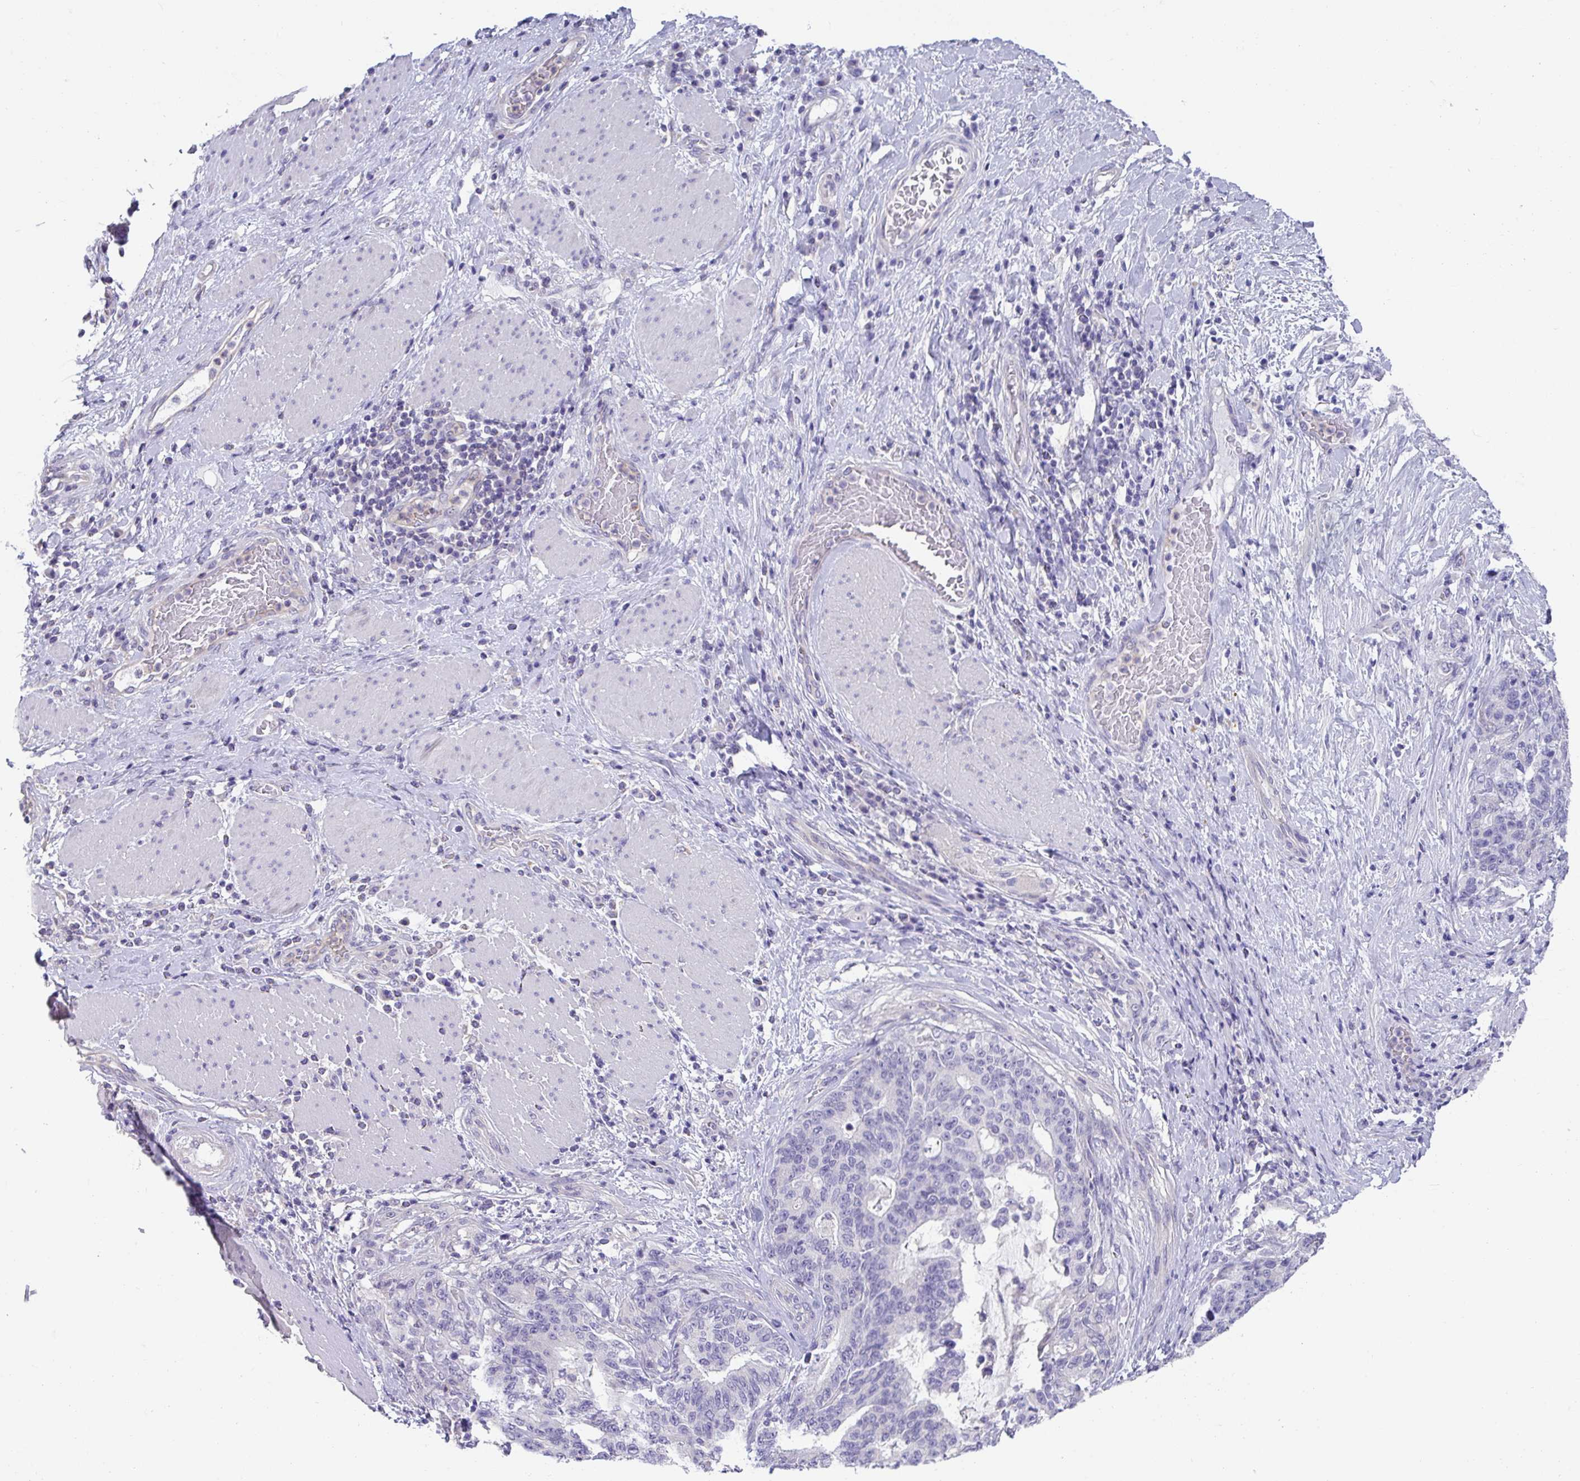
{"staining": {"intensity": "negative", "quantity": "none", "location": "none"}, "tissue": "stomach cancer", "cell_type": "Tumor cells", "image_type": "cancer", "snomed": [{"axis": "morphology", "description": "Normal tissue, NOS"}, {"axis": "morphology", "description": "Adenocarcinoma, NOS"}, {"axis": "topography", "description": "Stomach"}], "caption": "Immunohistochemical staining of human adenocarcinoma (stomach) displays no significant positivity in tumor cells.", "gene": "CXCR1", "patient": {"sex": "female", "age": 64}}